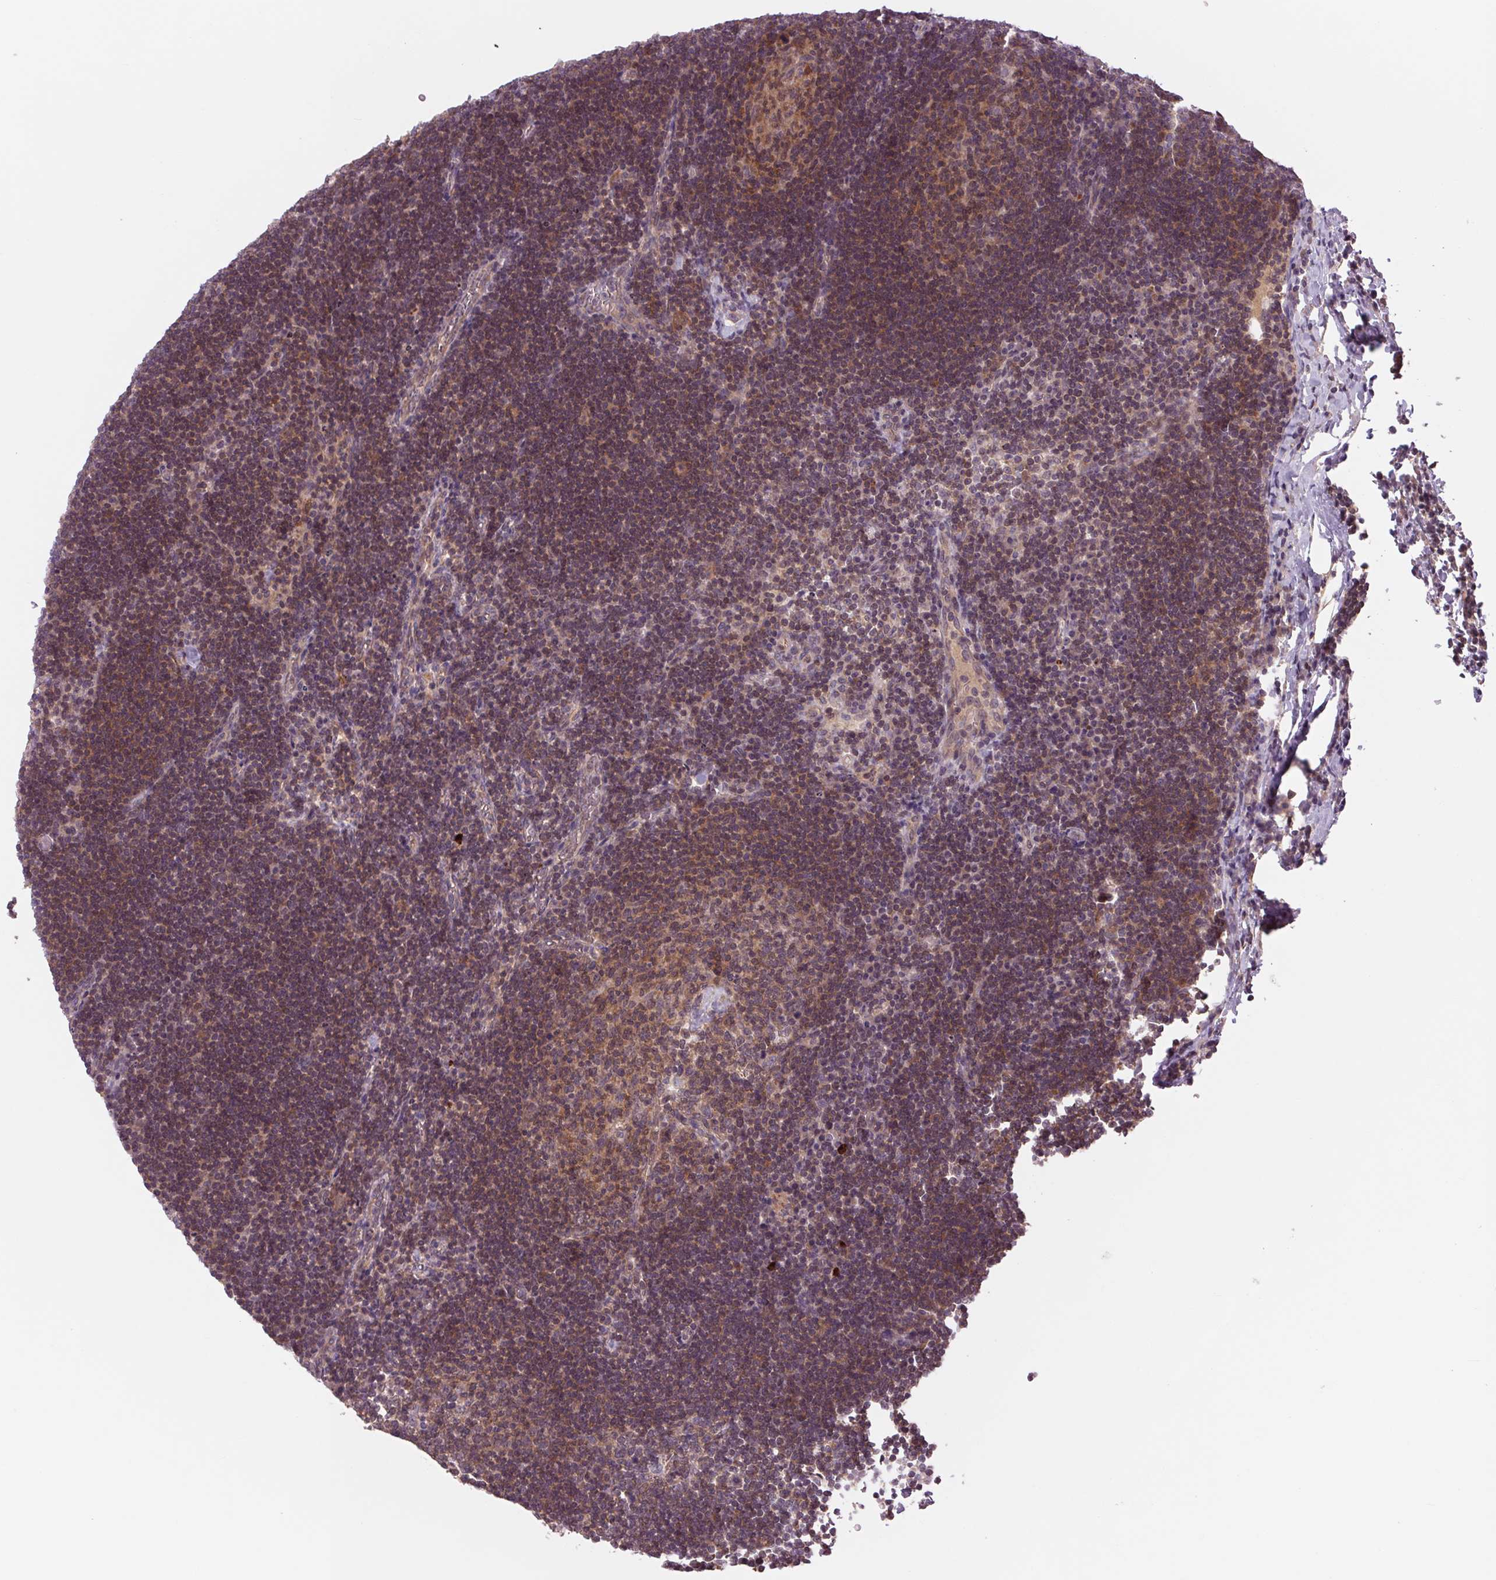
{"staining": {"intensity": "weak", "quantity": "<25%", "location": "cytoplasmic/membranous"}, "tissue": "lymph node", "cell_type": "Germinal center cells", "image_type": "normal", "snomed": [{"axis": "morphology", "description": "Normal tissue, NOS"}, {"axis": "topography", "description": "Lymph node"}], "caption": "This is an immunohistochemistry image of normal lymph node. There is no positivity in germinal center cells.", "gene": "SH3RF2", "patient": {"sex": "male", "age": 67}}